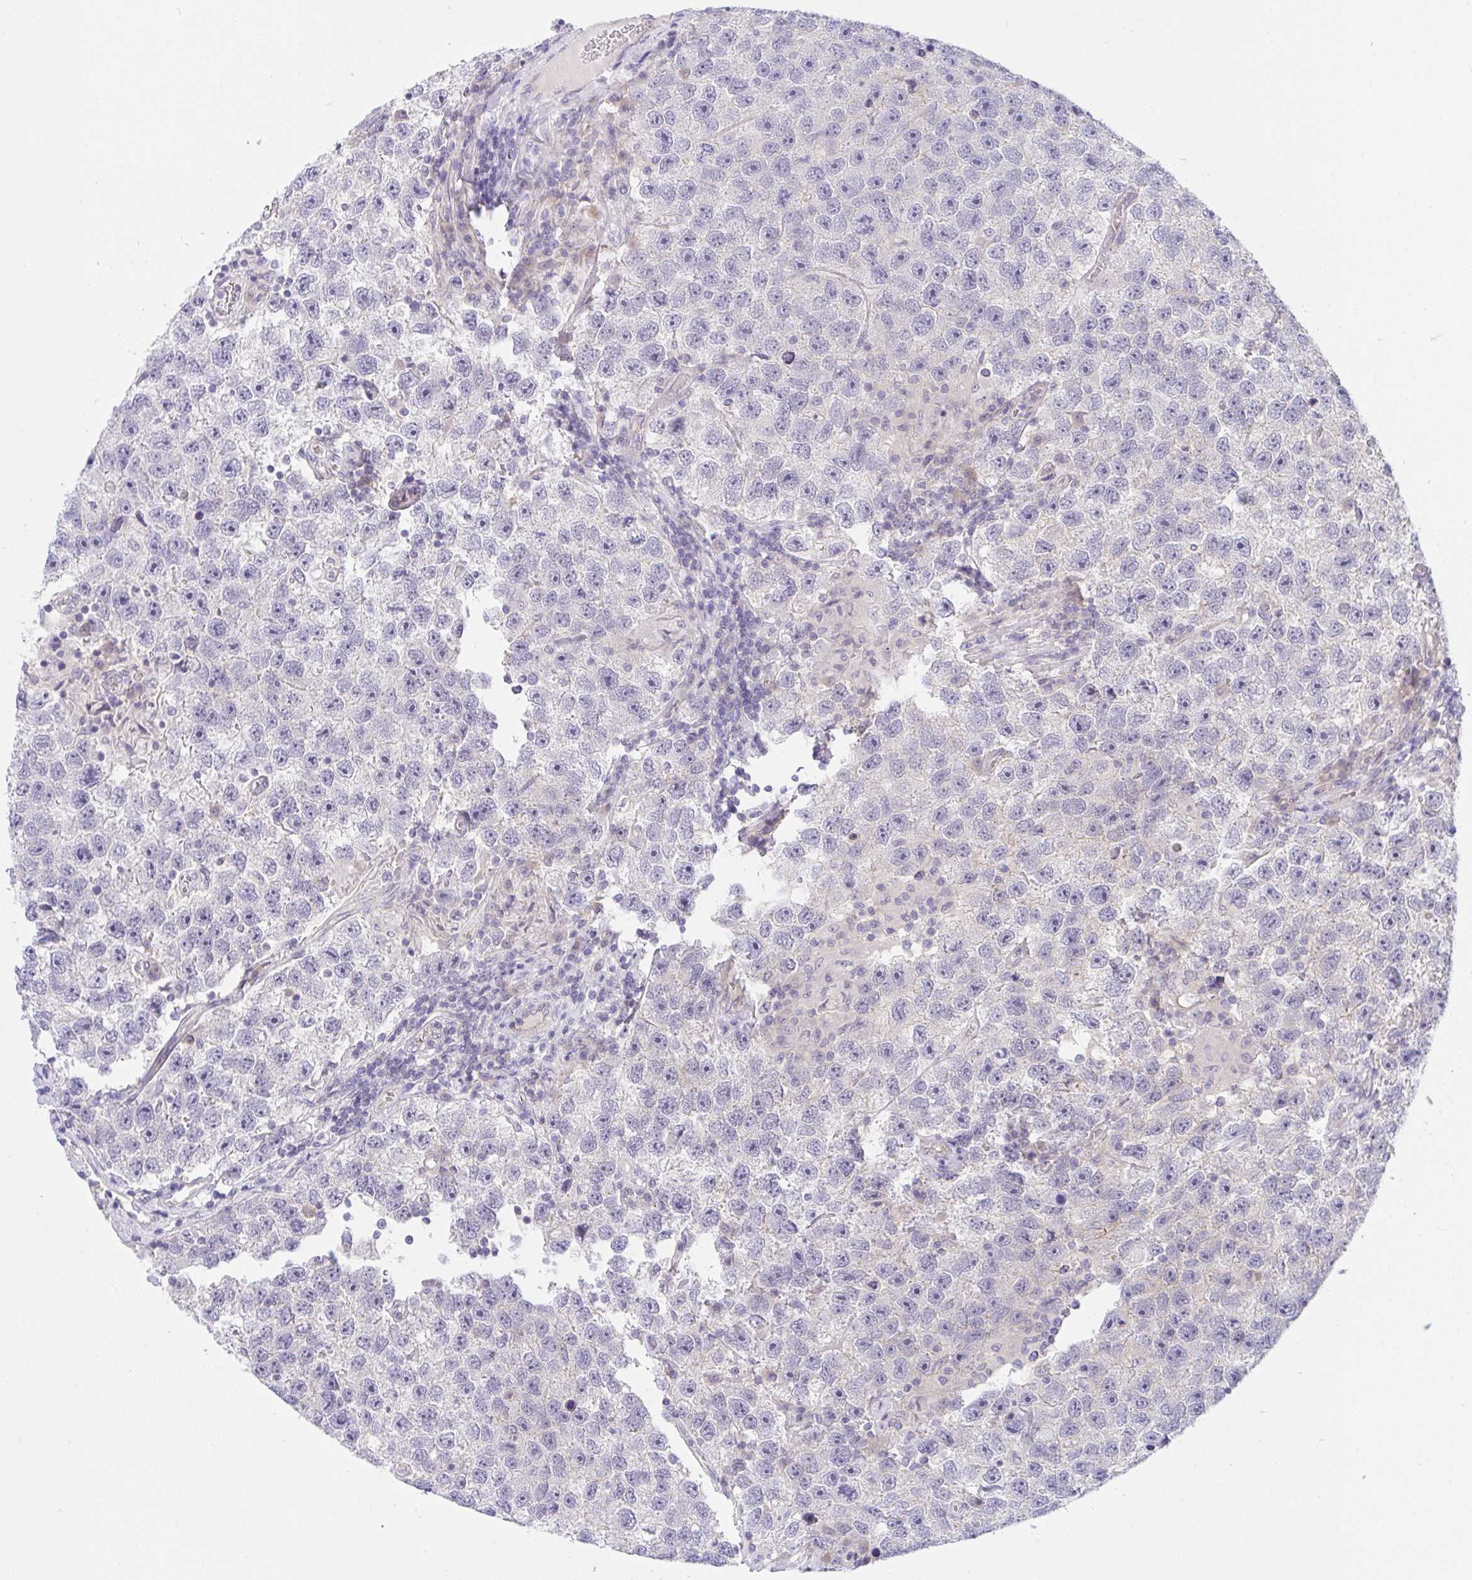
{"staining": {"intensity": "negative", "quantity": "none", "location": "none"}, "tissue": "testis cancer", "cell_type": "Tumor cells", "image_type": "cancer", "snomed": [{"axis": "morphology", "description": "Seminoma, NOS"}, {"axis": "topography", "description": "Testis"}], "caption": "DAB immunohistochemical staining of seminoma (testis) shows no significant expression in tumor cells. The staining was performed using DAB (3,3'-diaminobenzidine) to visualize the protein expression in brown, while the nuclei were stained in blue with hematoxylin (Magnification: 20x).", "gene": "HOXD12", "patient": {"sex": "male", "age": 26}}